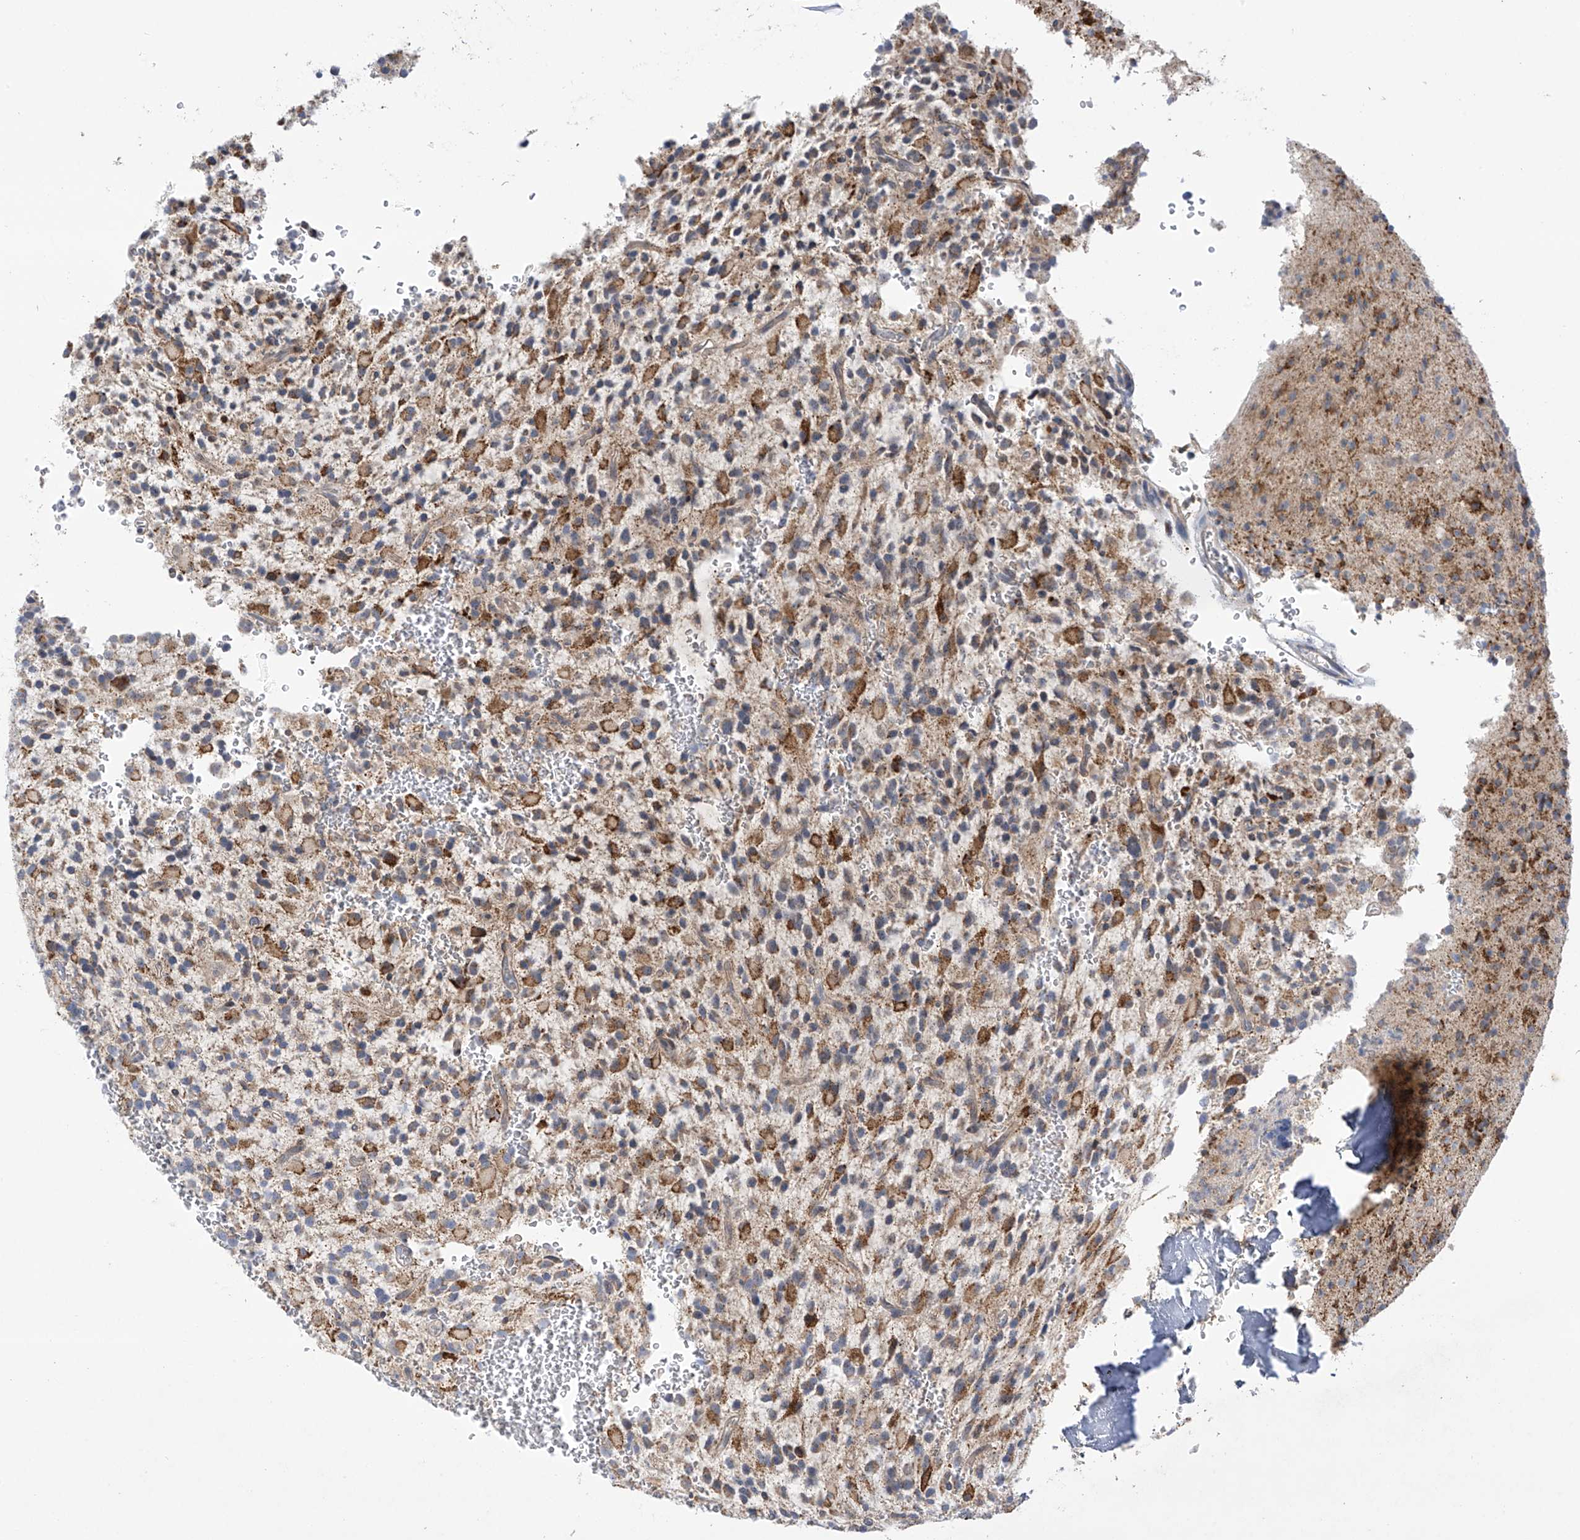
{"staining": {"intensity": "weak", "quantity": "<25%", "location": "cytoplasmic/membranous"}, "tissue": "glioma", "cell_type": "Tumor cells", "image_type": "cancer", "snomed": [{"axis": "morphology", "description": "Glioma, malignant, High grade"}, {"axis": "topography", "description": "Brain"}], "caption": "Glioma was stained to show a protein in brown. There is no significant expression in tumor cells. Brightfield microscopy of IHC stained with DAB (3,3'-diaminobenzidine) (brown) and hematoxylin (blue), captured at high magnification.", "gene": "METTL18", "patient": {"sex": "male", "age": 34}}